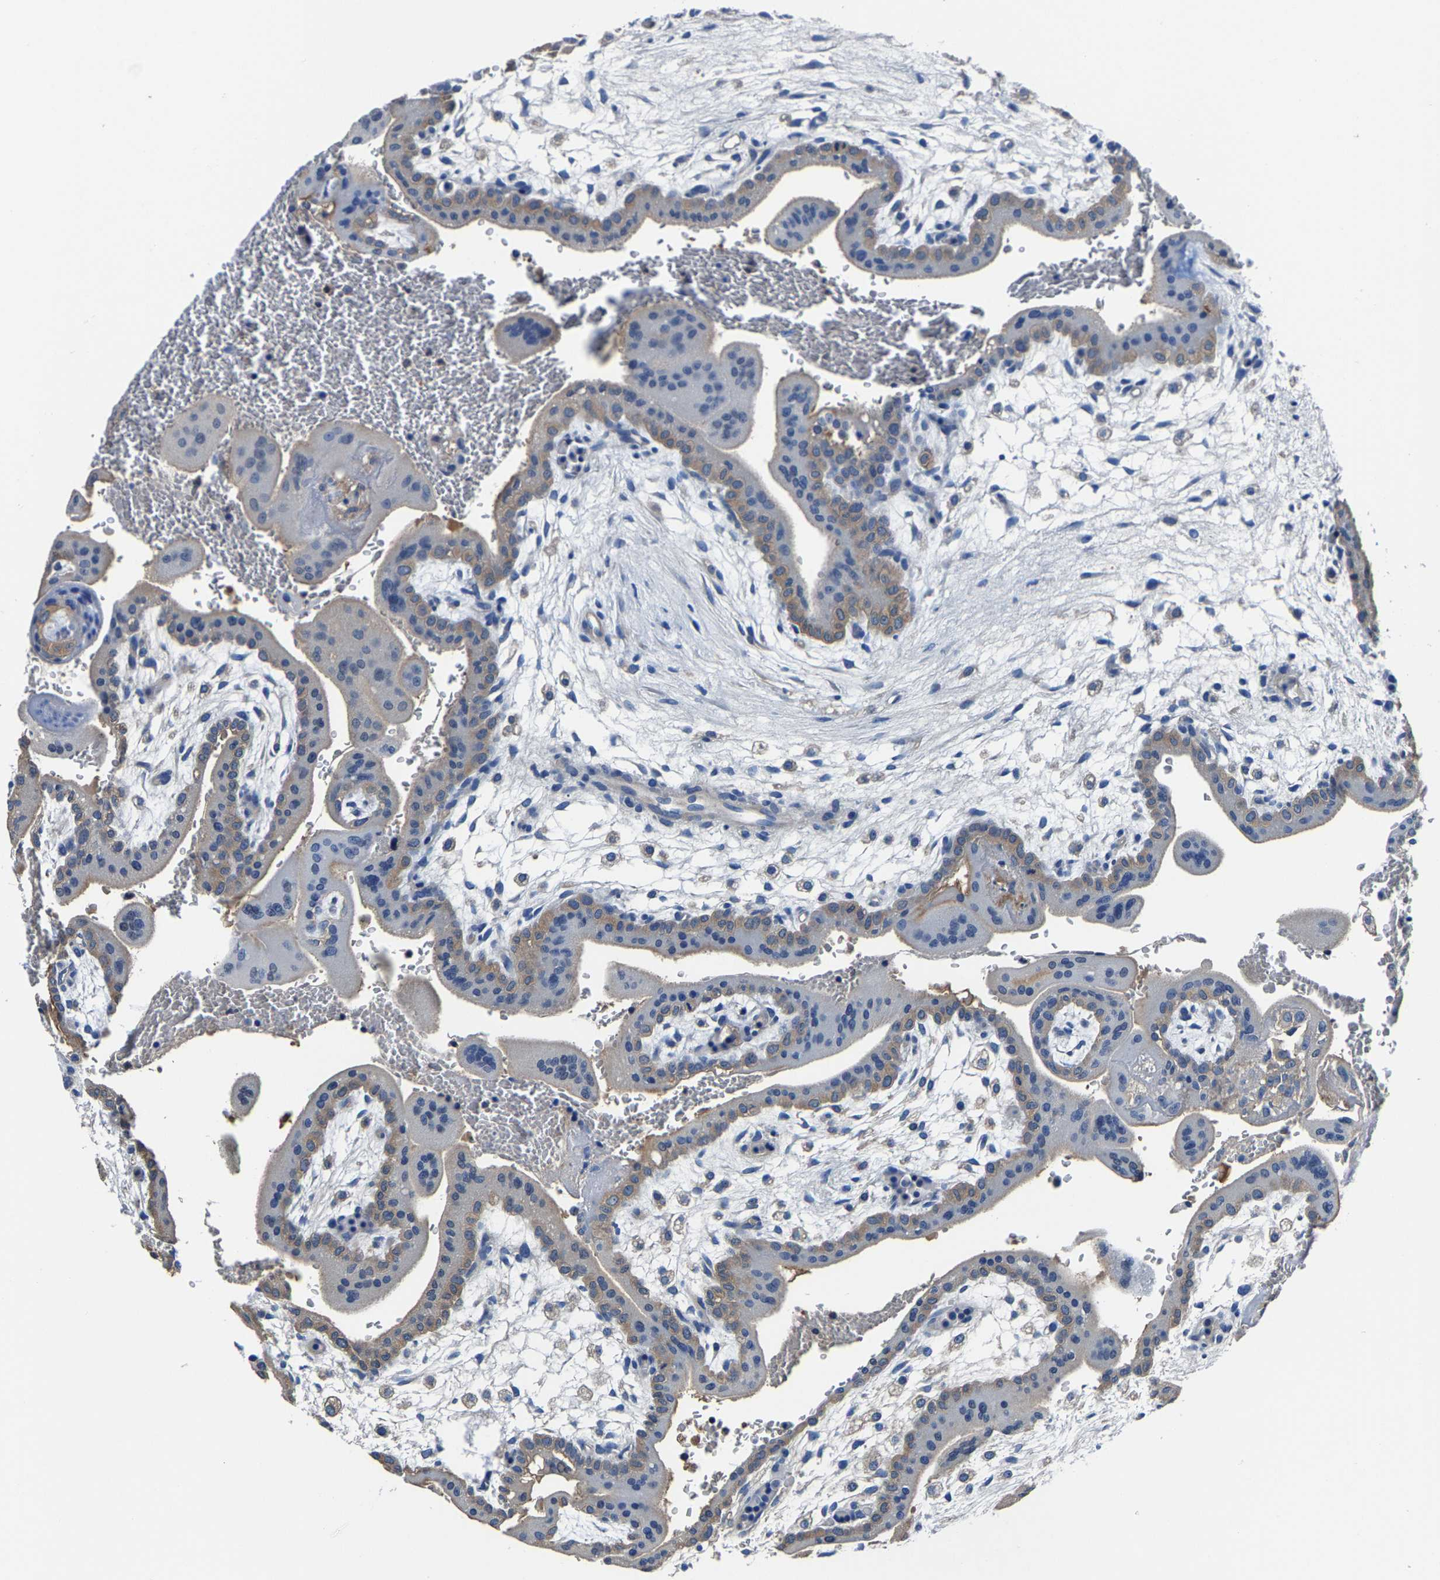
{"staining": {"intensity": "moderate", "quantity": "<25%", "location": "cytoplasmic/membranous"}, "tissue": "placenta", "cell_type": "Trophoblastic cells", "image_type": "normal", "snomed": [{"axis": "morphology", "description": "Normal tissue, NOS"}, {"axis": "topography", "description": "Placenta"}], "caption": "The micrograph reveals immunohistochemical staining of benign placenta. There is moderate cytoplasmic/membranous staining is present in about <25% of trophoblastic cells. Immunohistochemistry stains the protein of interest in brown and the nuclei are stained blue.", "gene": "ALDOB", "patient": {"sex": "female", "age": 35}}